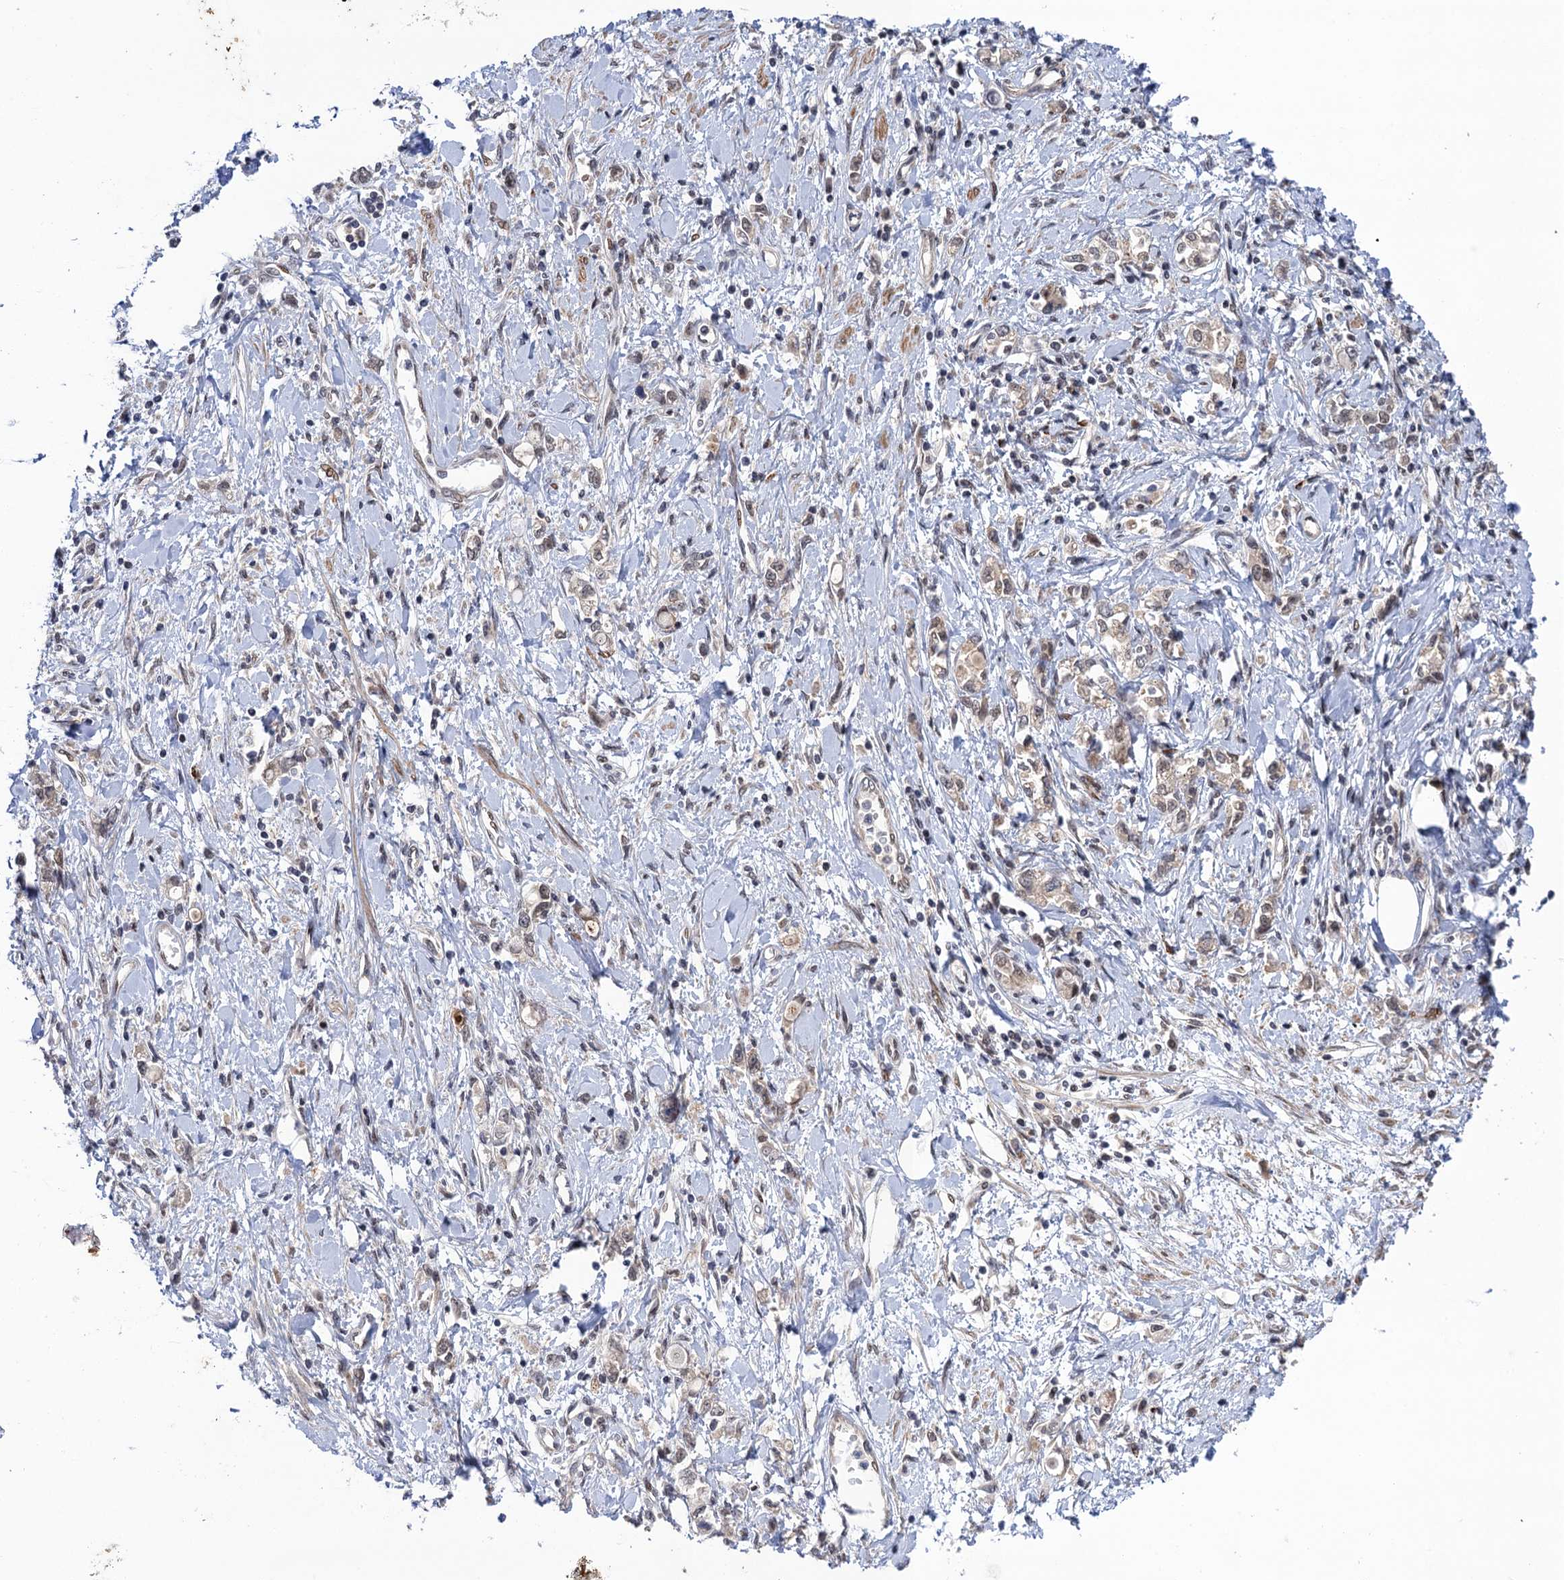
{"staining": {"intensity": "weak", "quantity": "25%-75%", "location": "cytoplasmic/membranous,nuclear"}, "tissue": "stomach cancer", "cell_type": "Tumor cells", "image_type": "cancer", "snomed": [{"axis": "morphology", "description": "Adenocarcinoma, NOS"}, {"axis": "topography", "description": "Stomach"}], "caption": "Weak cytoplasmic/membranous and nuclear protein expression is present in approximately 25%-75% of tumor cells in adenocarcinoma (stomach).", "gene": "NEK8", "patient": {"sex": "female", "age": 76}}